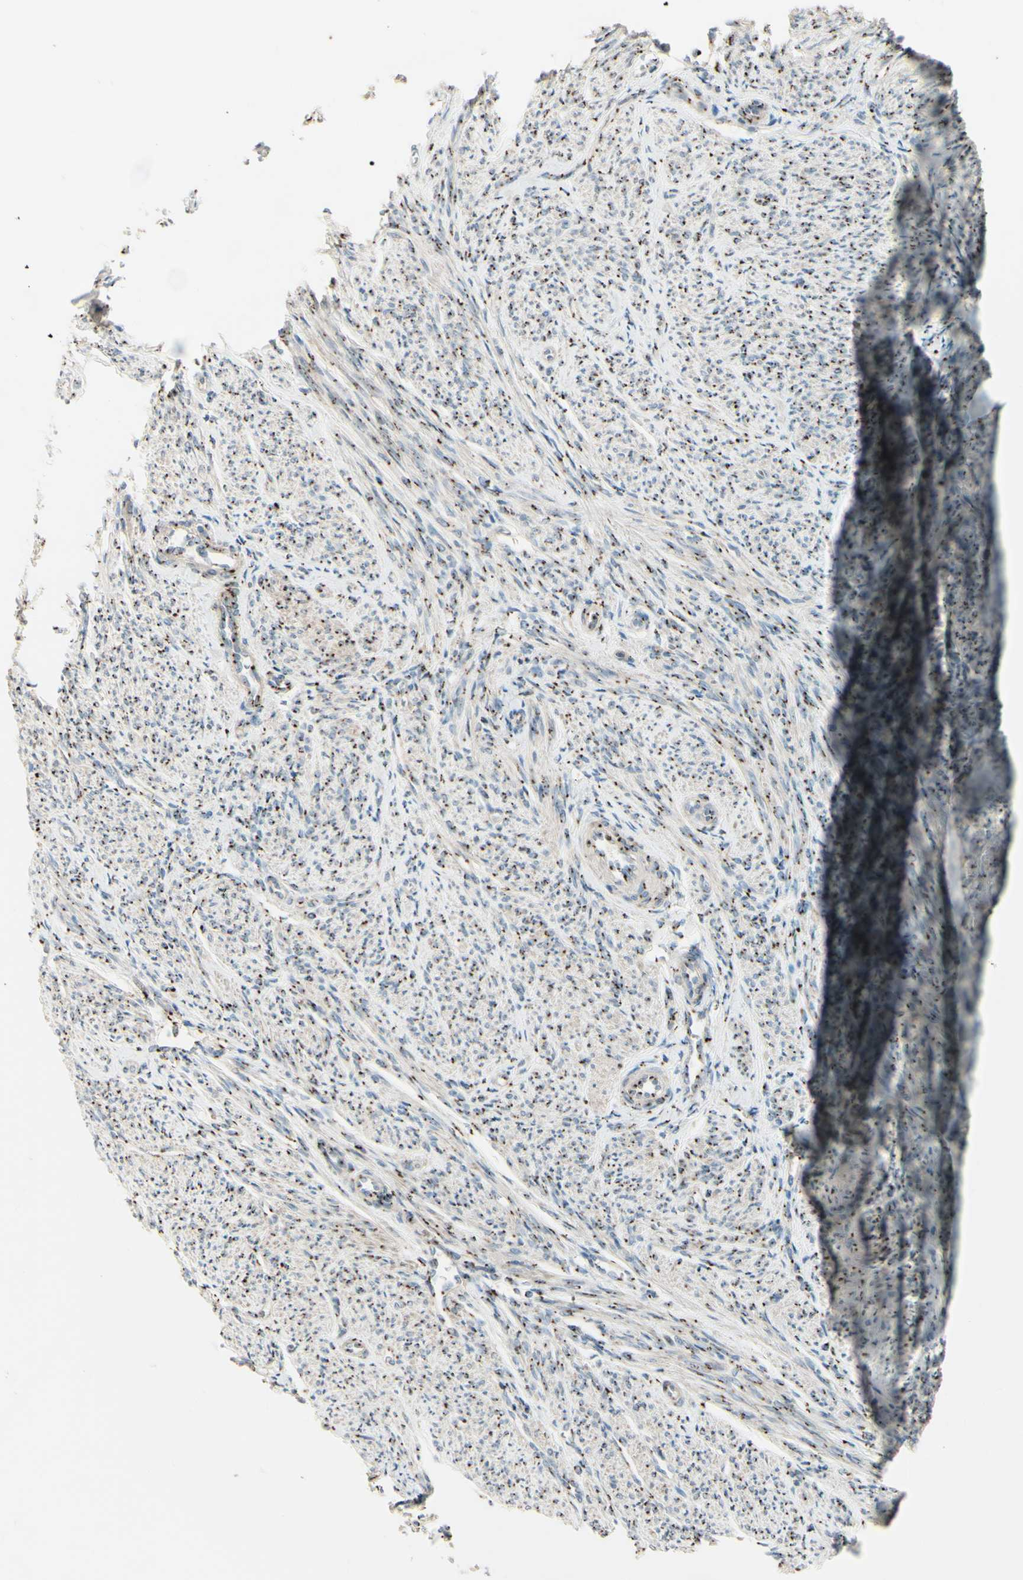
{"staining": {"intensity": "moderate", "quantity": ">75%", "location": "cytoplasmic/membranous"}, "tissue": "smooth muscle", "cell_type": "Smooth muscle cells", "image_type": "normal", "snomed": [{"axis": "morphology", "description": "Normal tissue, NOS"}, {"axis": "topography", "description": "Smooth muscle"}], "caption": "Immunohistochemical staining of benign human smooth muscle displays moderate cytoplasmic/membranous protein staining in approximately >75% of smooth muscle cells. (IHC, brightfield microscopy, high magnification).", "gene": "BPNT2", "patient": {"sex": "female", "age": 65}}